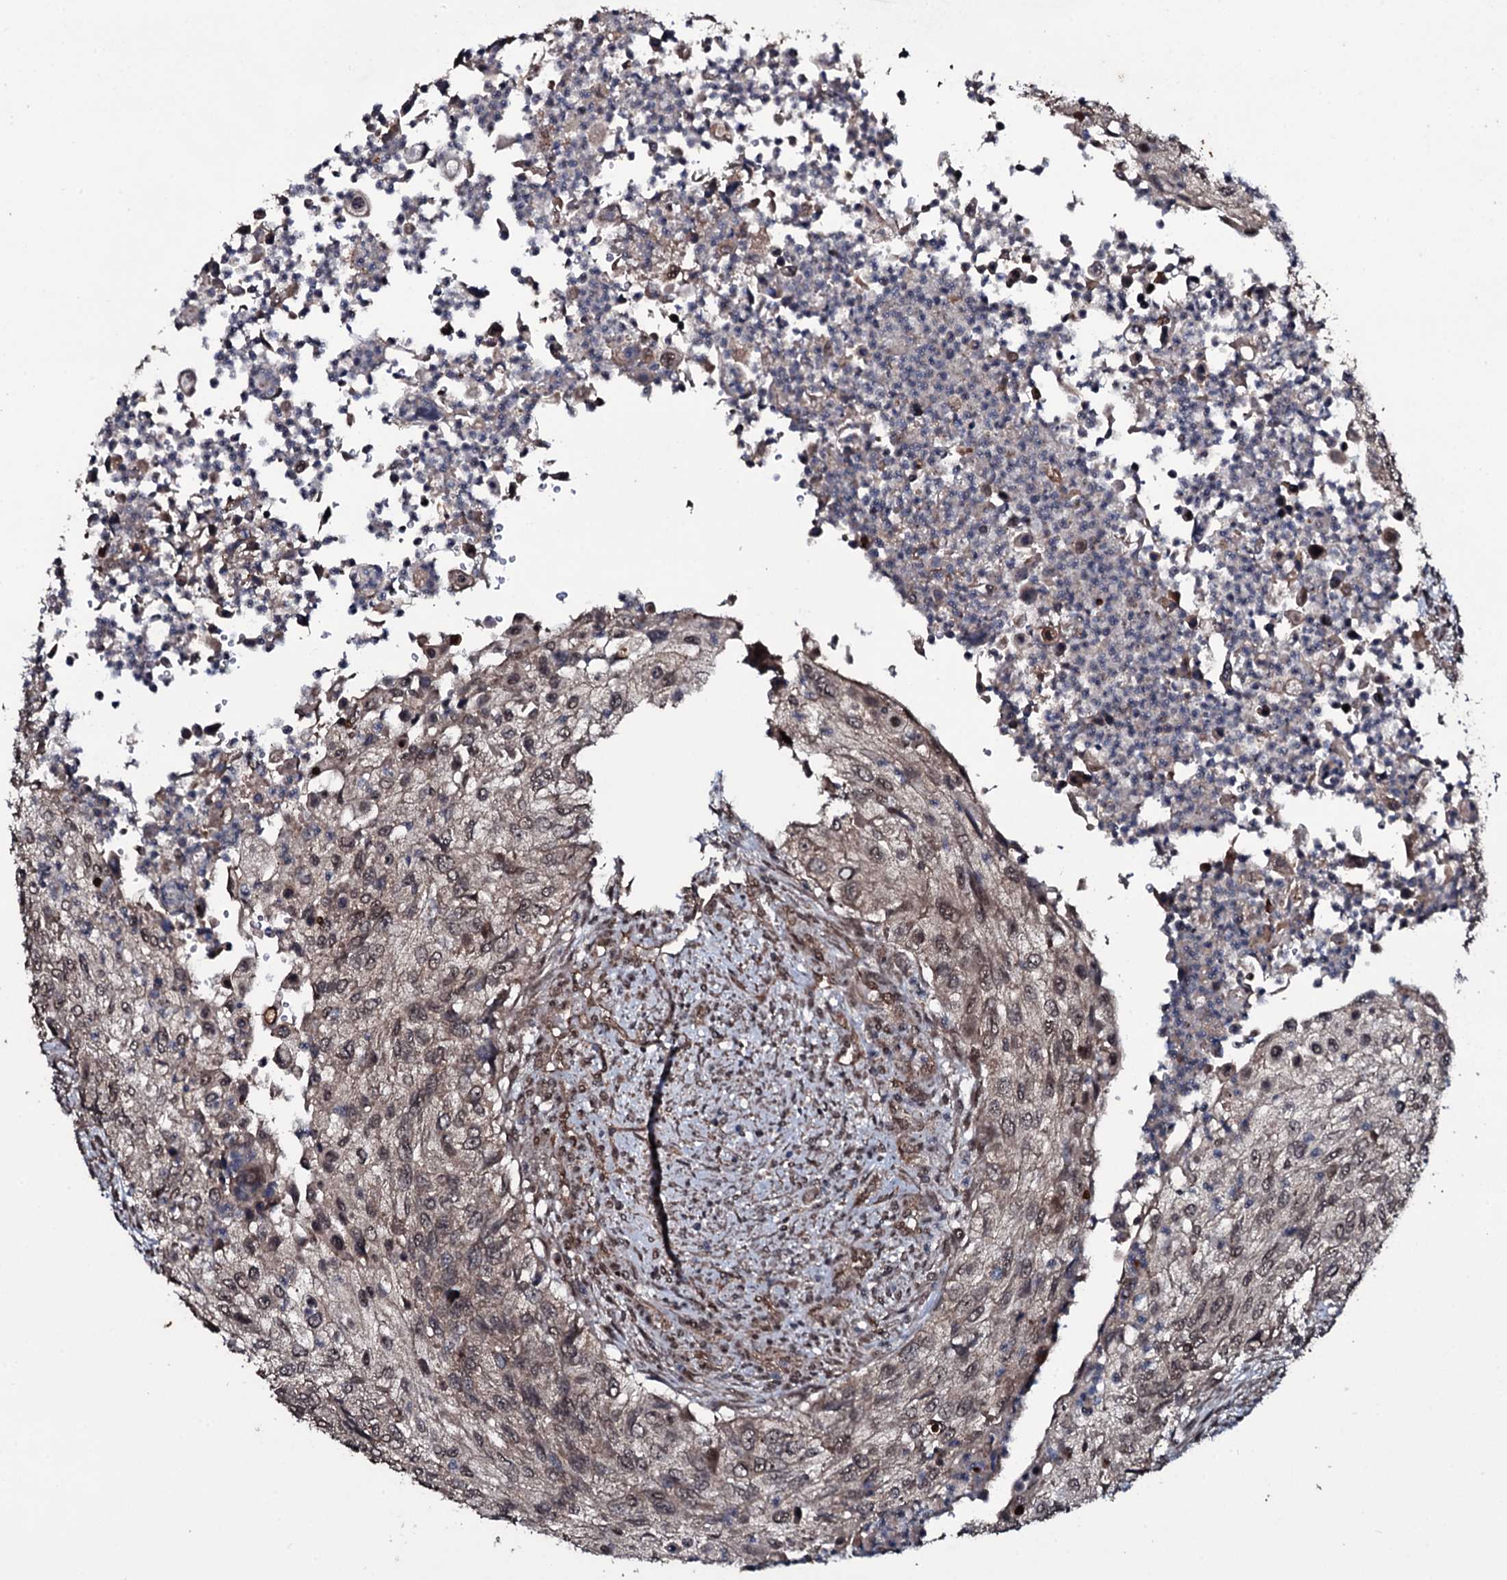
{"staining": {"intensity": "moderate", "quantity": "25%-75%", "location": "cytoplasmic/membranous,nuclear"}, "tissue": "urothelial cancer", "cell_type": "Tumor cells", "image_type": "cancer", "snomed": [{"axis": "morphology", "description": "Urothelial carcinoma, High grade"}, {"axis": "topography", "description": "Urinary bladder"}], "caption": "High-magnification brightfield microscopy of urothelial carcinoma (high-grade) stained with DAB (brown) and counterstained with hematoxylin (blue). tumor cells exhibit moderate cytoplasmic/membranous and nuclear expression is identified in about25%-75% of cells. The protein is shown in brown color, while the nuclei are stained blue.", "gene": "MRPS31", "patient": {"sex": "female", "age": 60}}